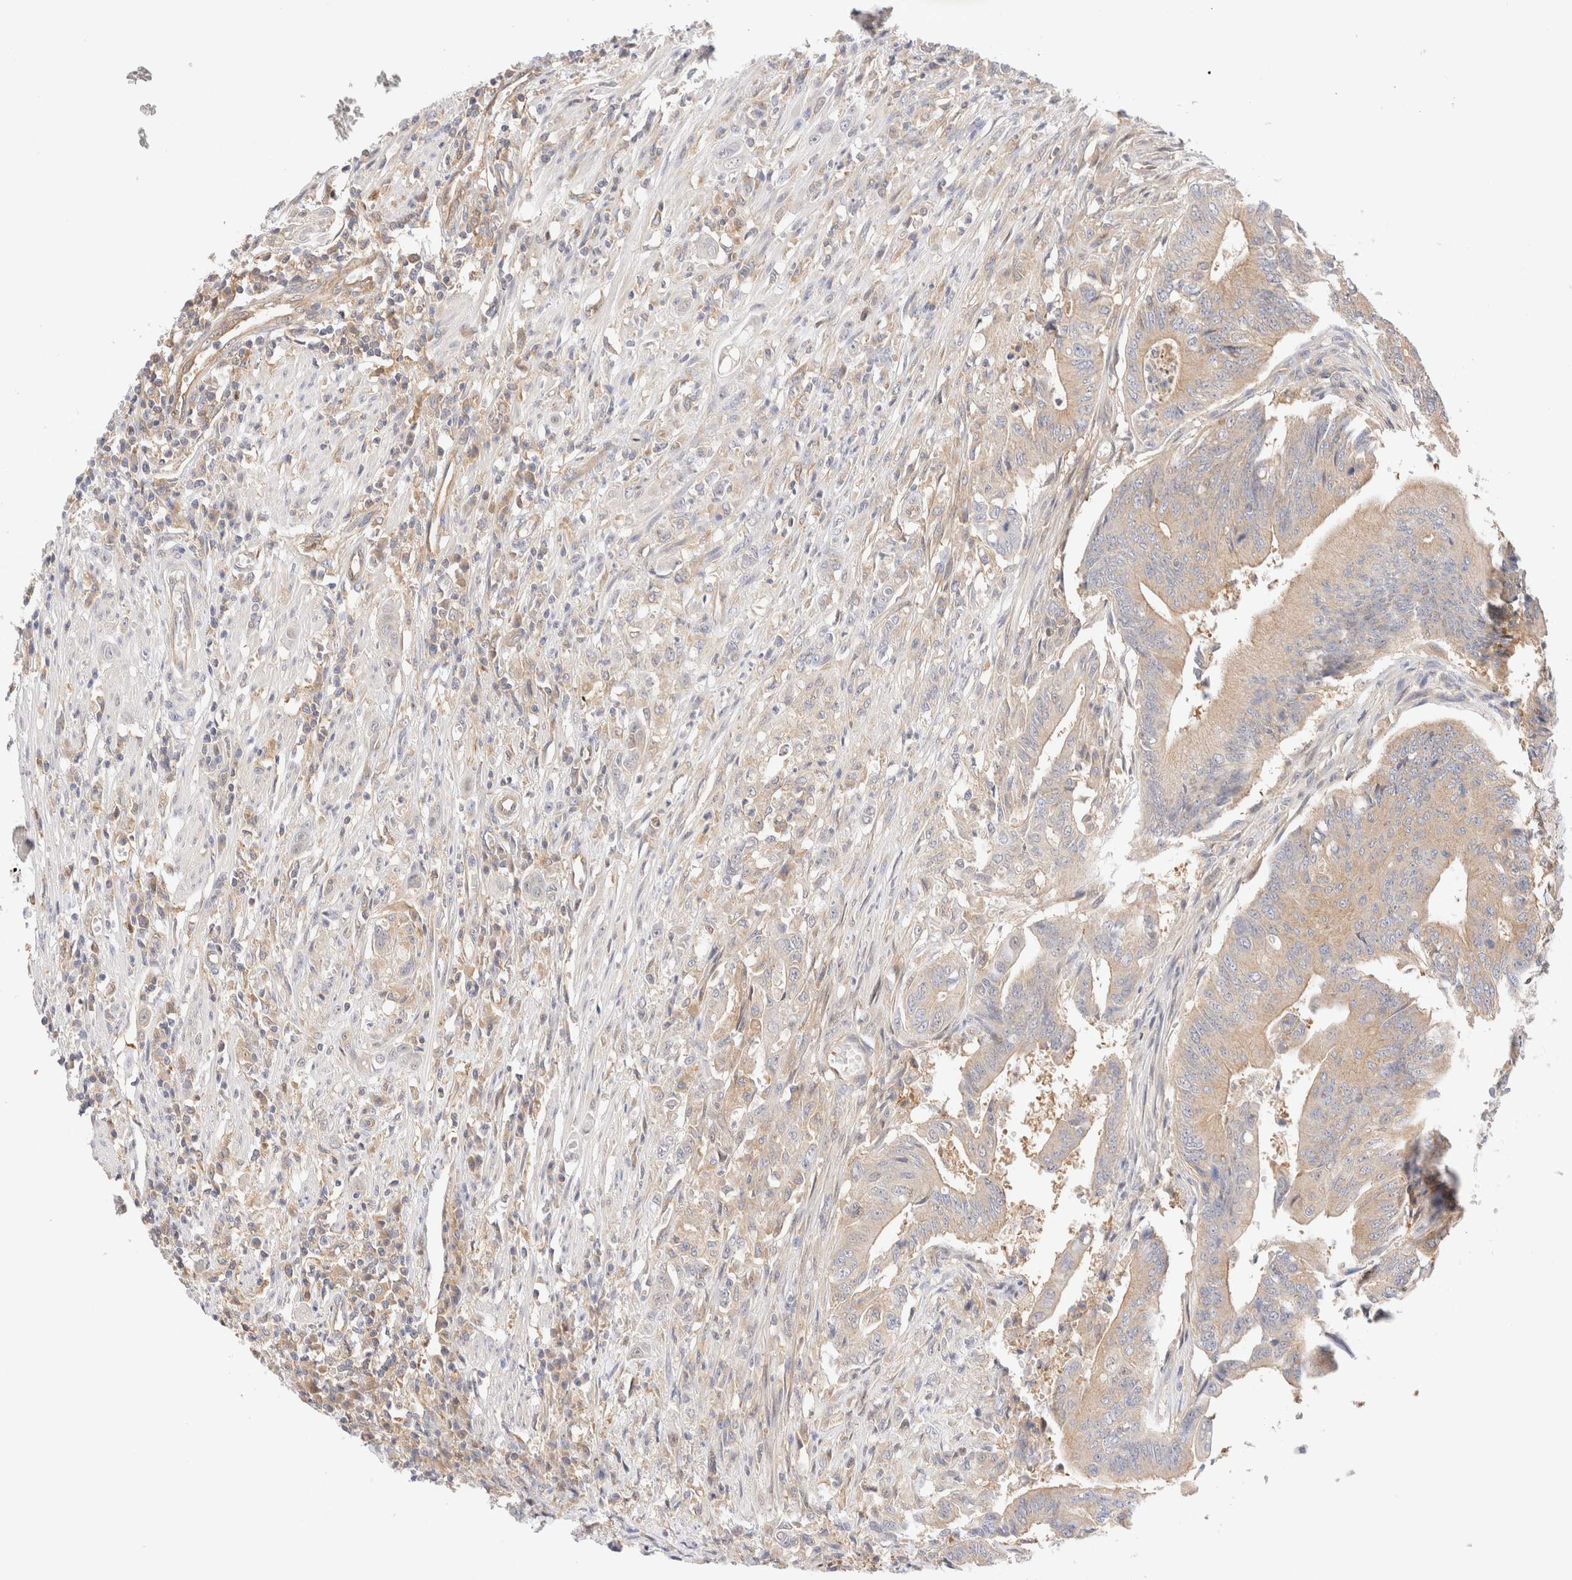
{"staining": {"intensity": "weak", "quantity": ">75%", "location": "cytoplasmic/membranous"}, "tissue": "colorectal cancer", "cell_type": "Tumor cells", "image_type": "cancer", "snomed": [{"axis": "morphology", "description": "Adenoma, NOS"}, {"axis": "morphology", "description": "Adenocarcinoma, NOS"}, {"axis": "topography", "description": "Colon"}], "caption": "Colorectal cancer (adenocarcinoma) stained with DAB (3,3'-diaminobenzidine) IHC exhibits low levels of weak cytoplasmic/membranous positivity in approximately >75% of tumor cells. Nuclei are stained in blue.", "gene": "RABEP1", "patient": {"sex": "male", "age": 79}}